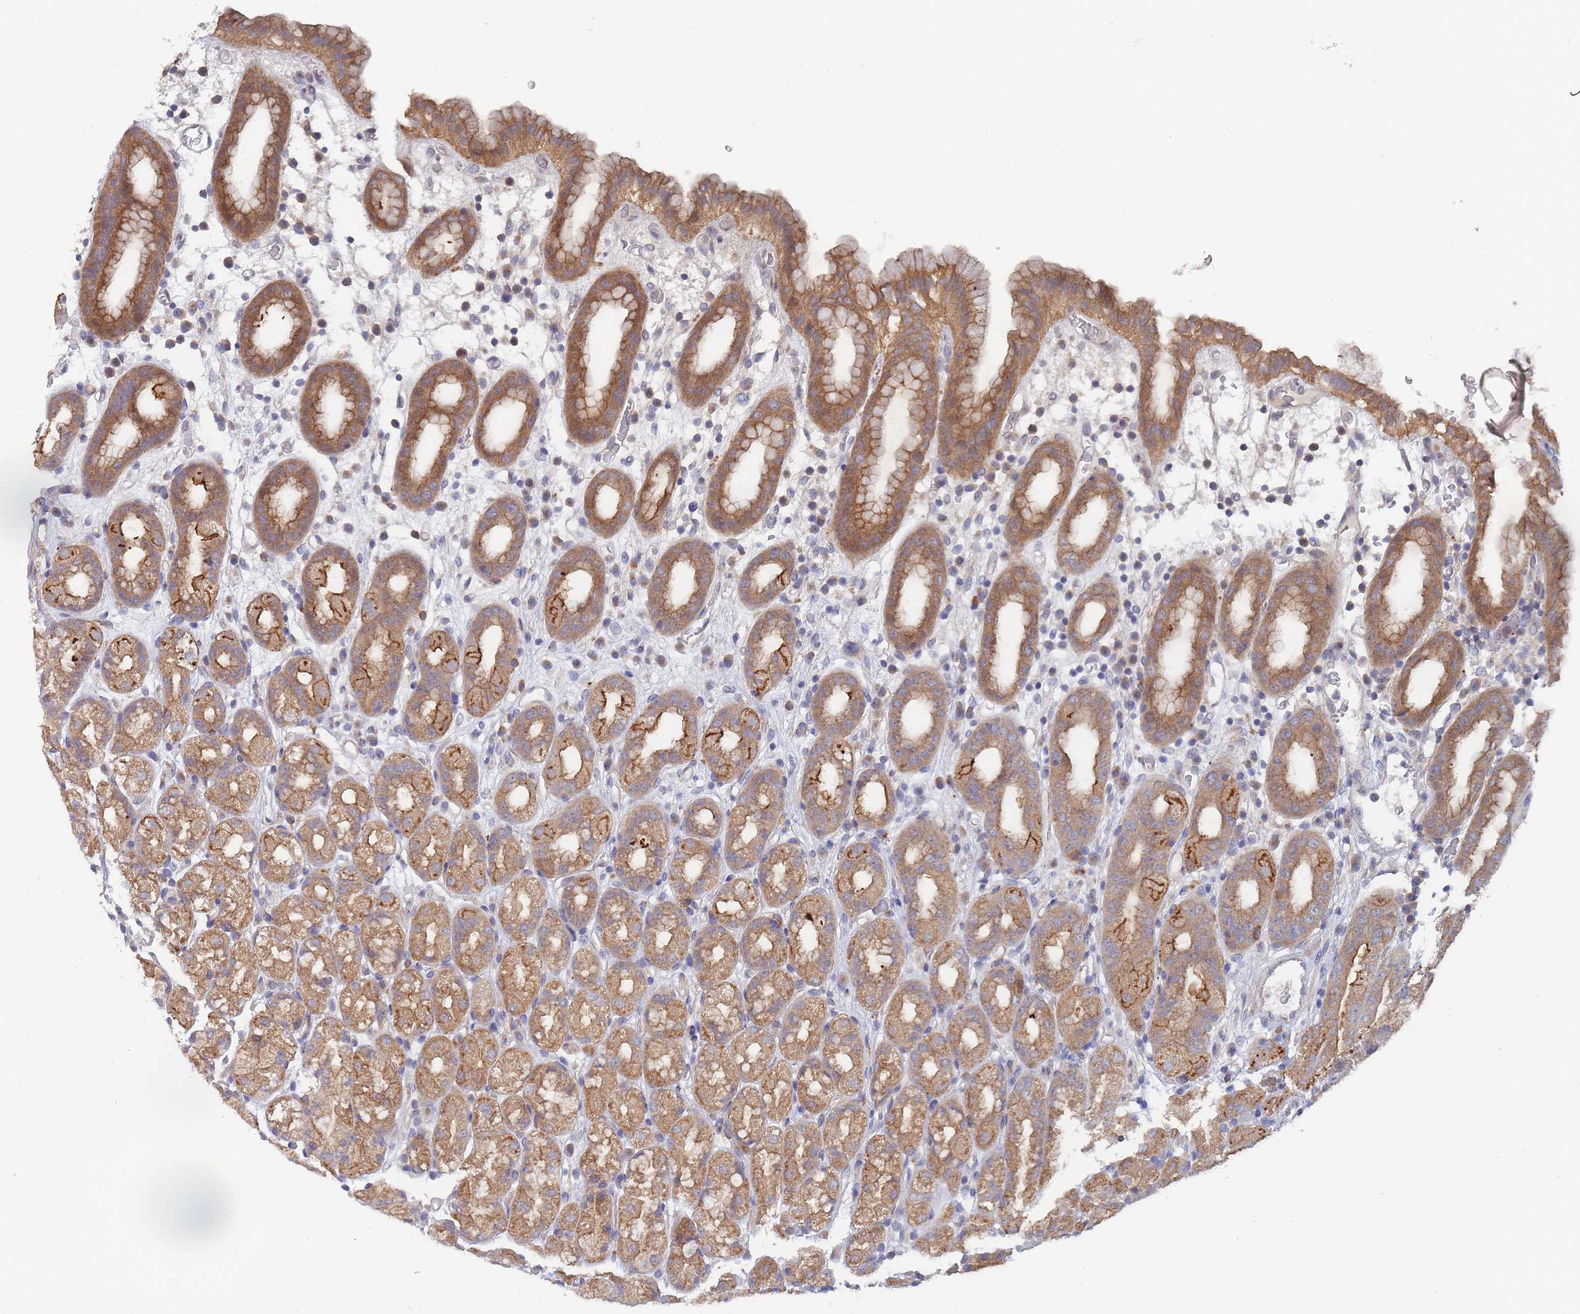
{"staining": {"intensity": "moderate", "quantity": ">75%", "location": "cytoplasmic/membranous"}, "tissue": "stomach", "cell_type": "Glandular cells", "image_type": "normal", "snomed": [{"axis": "morphology", "description": "Normal tissue, NOS"}, {"axis": "topography", "description": "Stomach, upper"}, {"axis": "topography", "description": "Stomach, lower"}, {"axis": "topography", "description": "Small intestine"}], "caption": "DAB (3,3'-diaminobenzidine) immunohistochemical staining of benign human stomach demonstrates moderate cytoplasmic/membranous protein expression in about >75% of glandular cells.", "gene": "SLC35F5", "patient": {"sex": "male", "age": 68}}